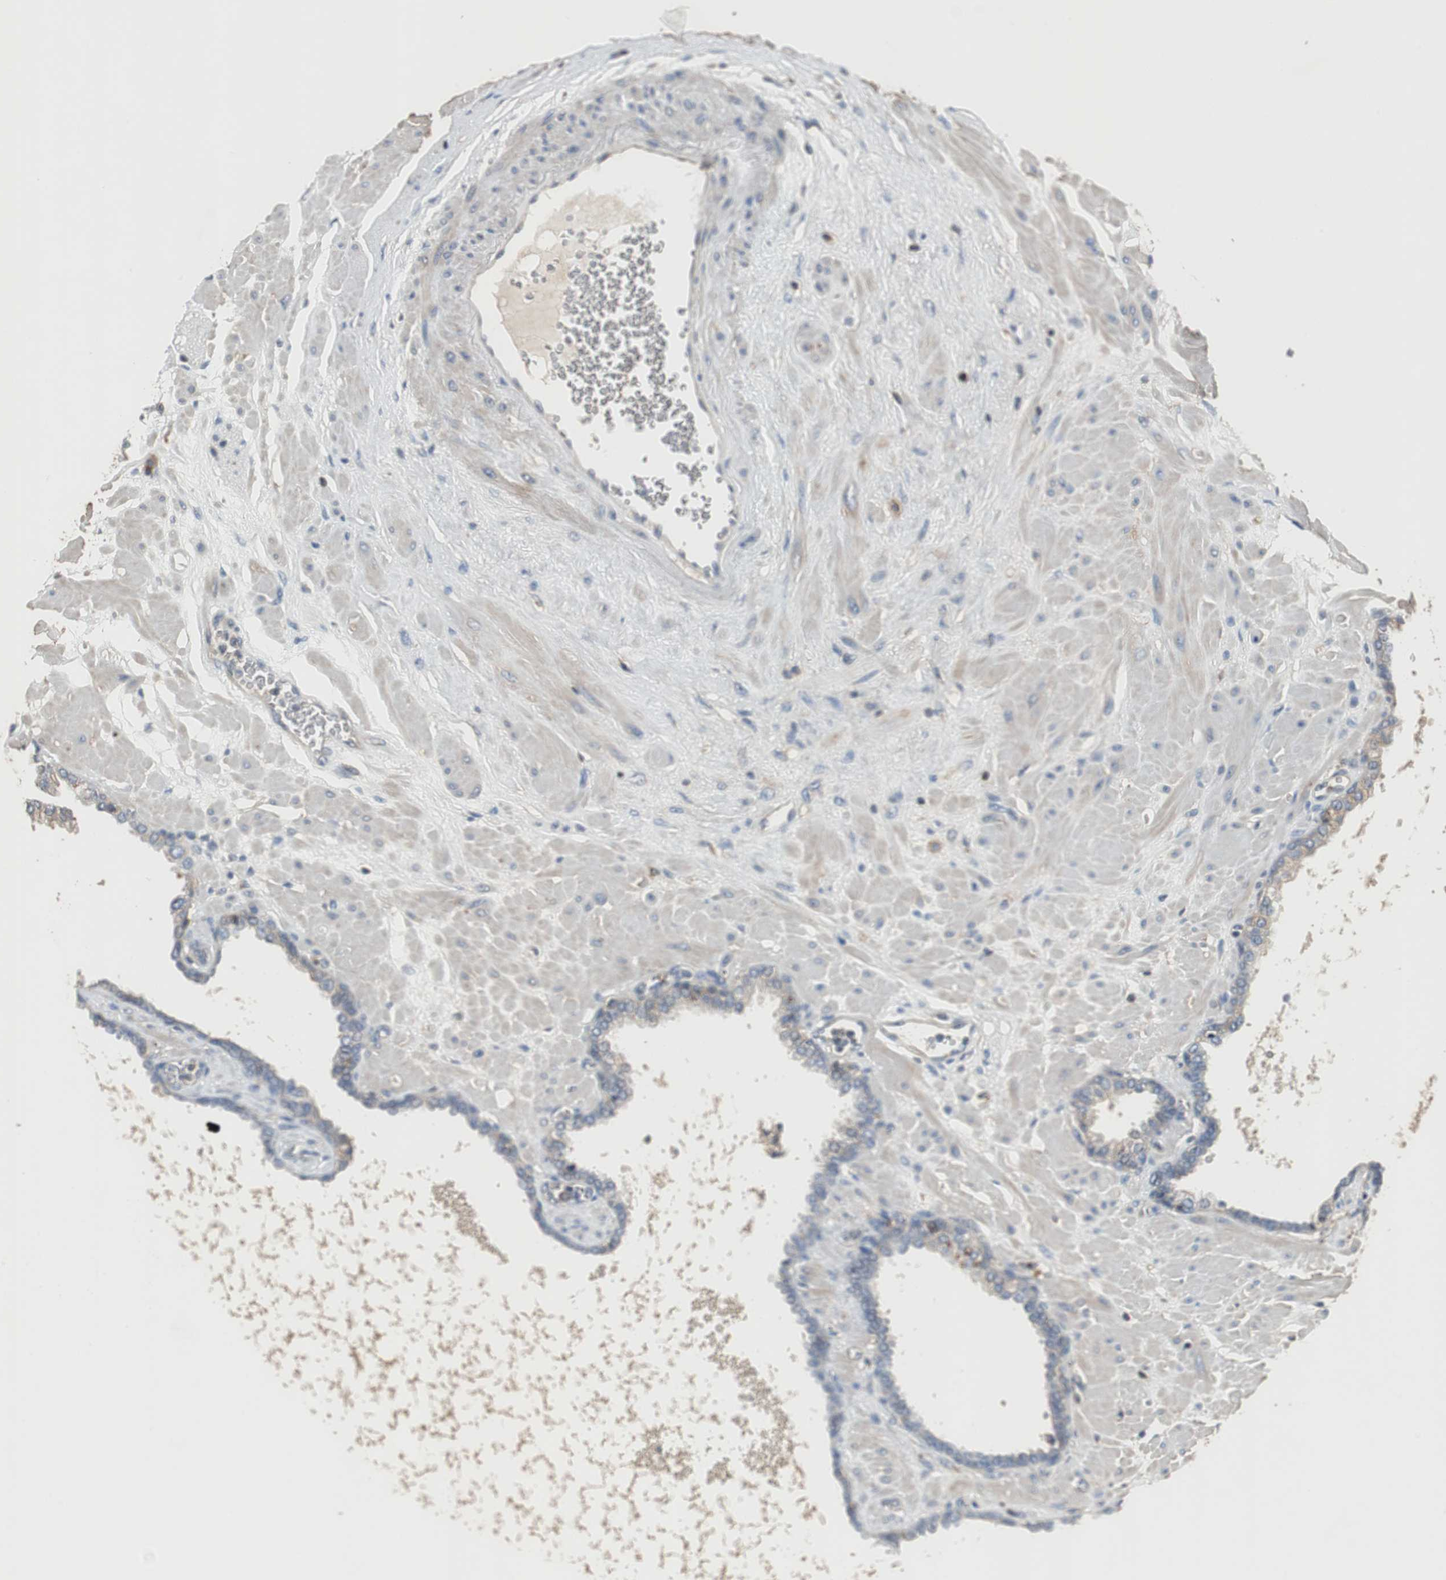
{"staining": {"intensity": "weak", "quantity": "25%-75%", "location": "cytoplasmic/membranous"}, "tissue": "prostate", "cell_type": "Glandular cells", "image_type": "normal", "snomed": [{"axis": "morphology", "description": "Normal tissue, NOS"}, {"axis": "topography", "description": "Prostate"}], "caption": "Glandular cells show weak cytoplasmic/membranous positivity in approximately 25%-75% of cells in unremarkable prostate.", "gene": "TNFRSF14", "patient": {"sex": "male", "age": 60}}